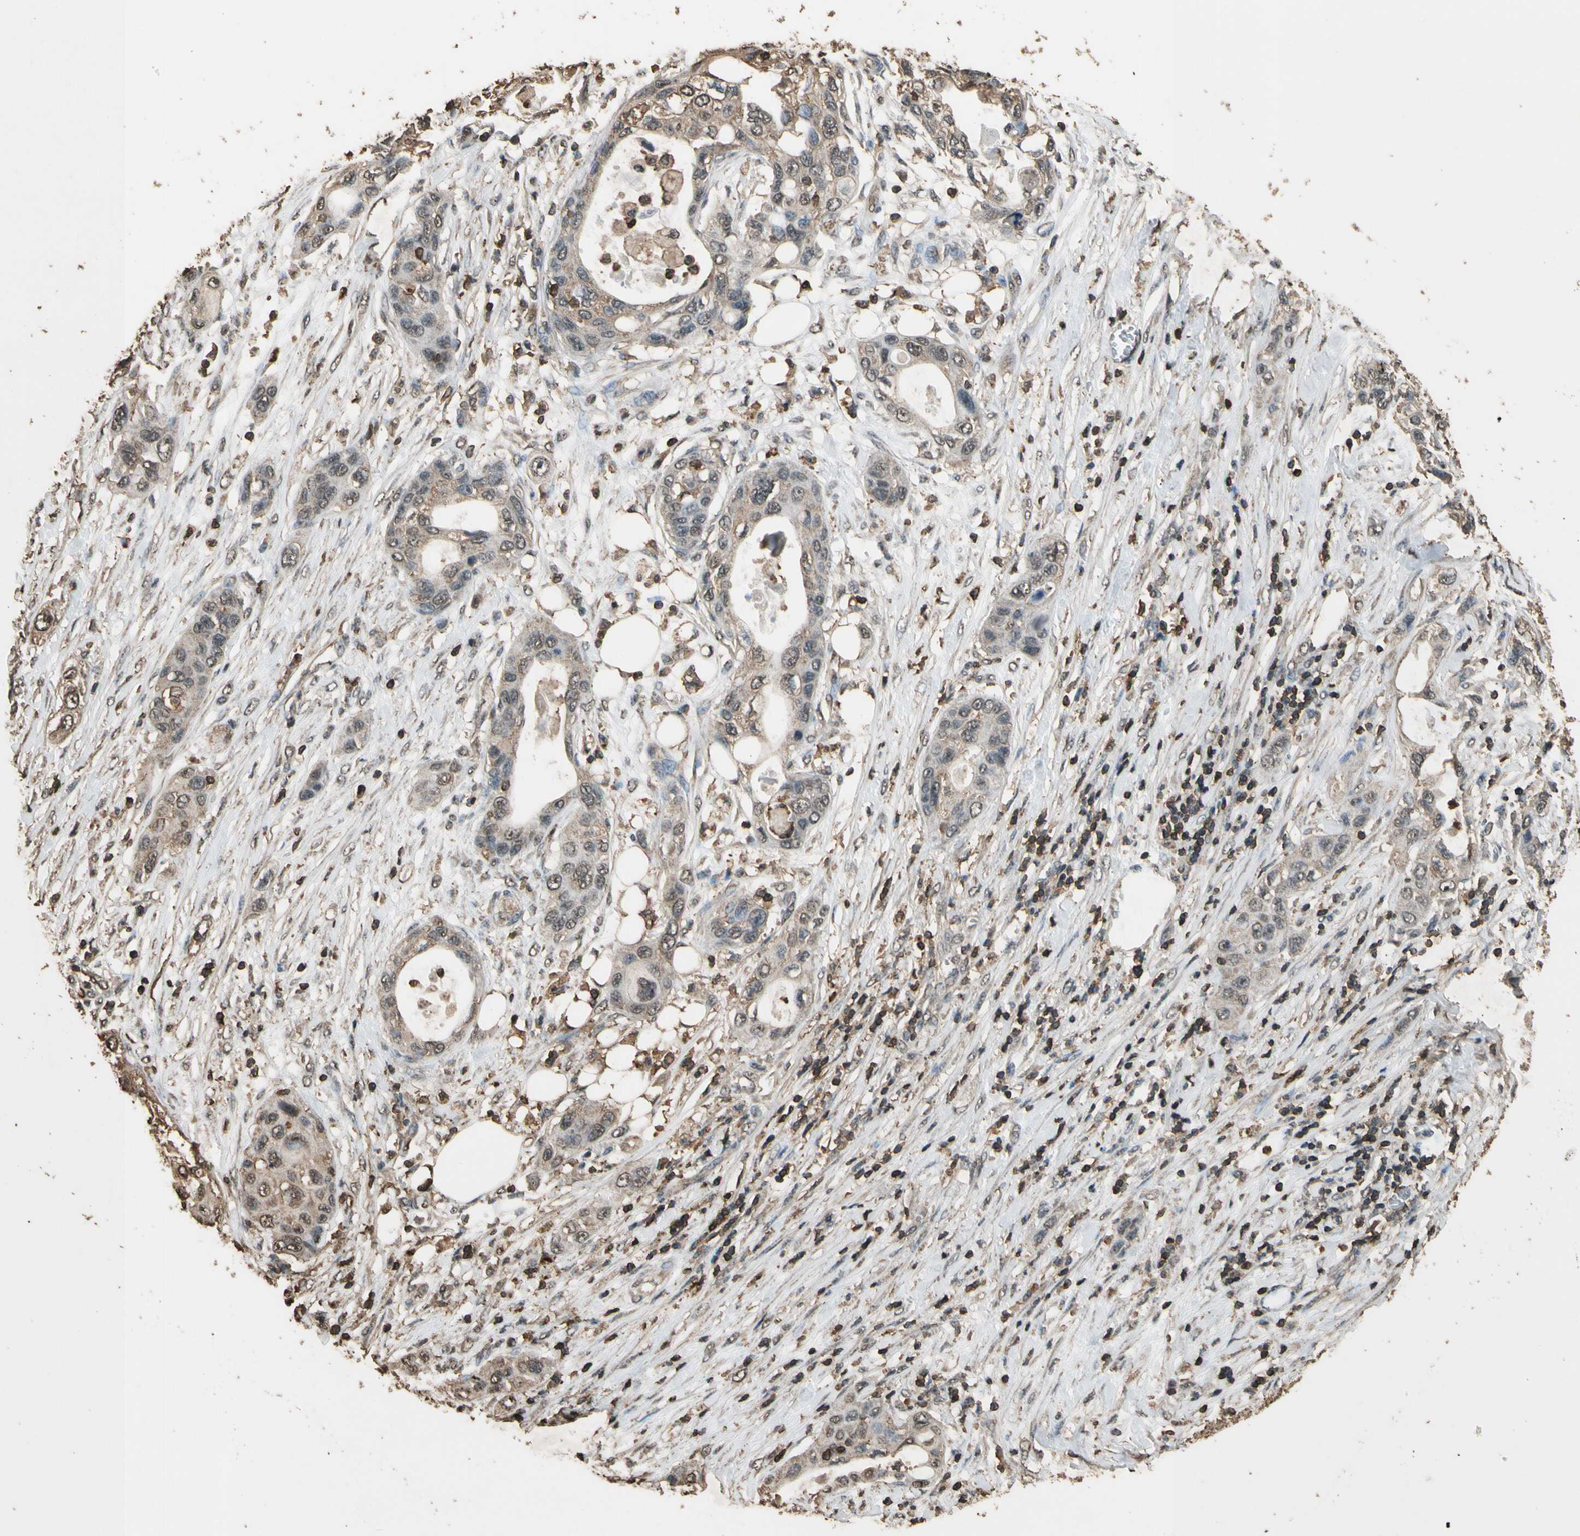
{"staining": {"intensity": "weak", "quantity": "25%-75%", "location": "cytoplasmic/membranous,nuclear"}, "tissue": "pancreatic cancer", "cell_type": "Tumor cells", "image_type": "cancer", "snomed": [{"axis": "morphology", "description": "Adenocarcinoma, NOS"}, {"axis": "topography", "description": "Pancreas"}], "caption": "Human pancreatic cancer stained for a protein (brown) reveals weak cytoplasmic/membranous and nuclear positive positivity in about 25%-75% of tumor cells.", "gene": "TNFSF13B", "patient": {"sex": "female", "age": 70}}